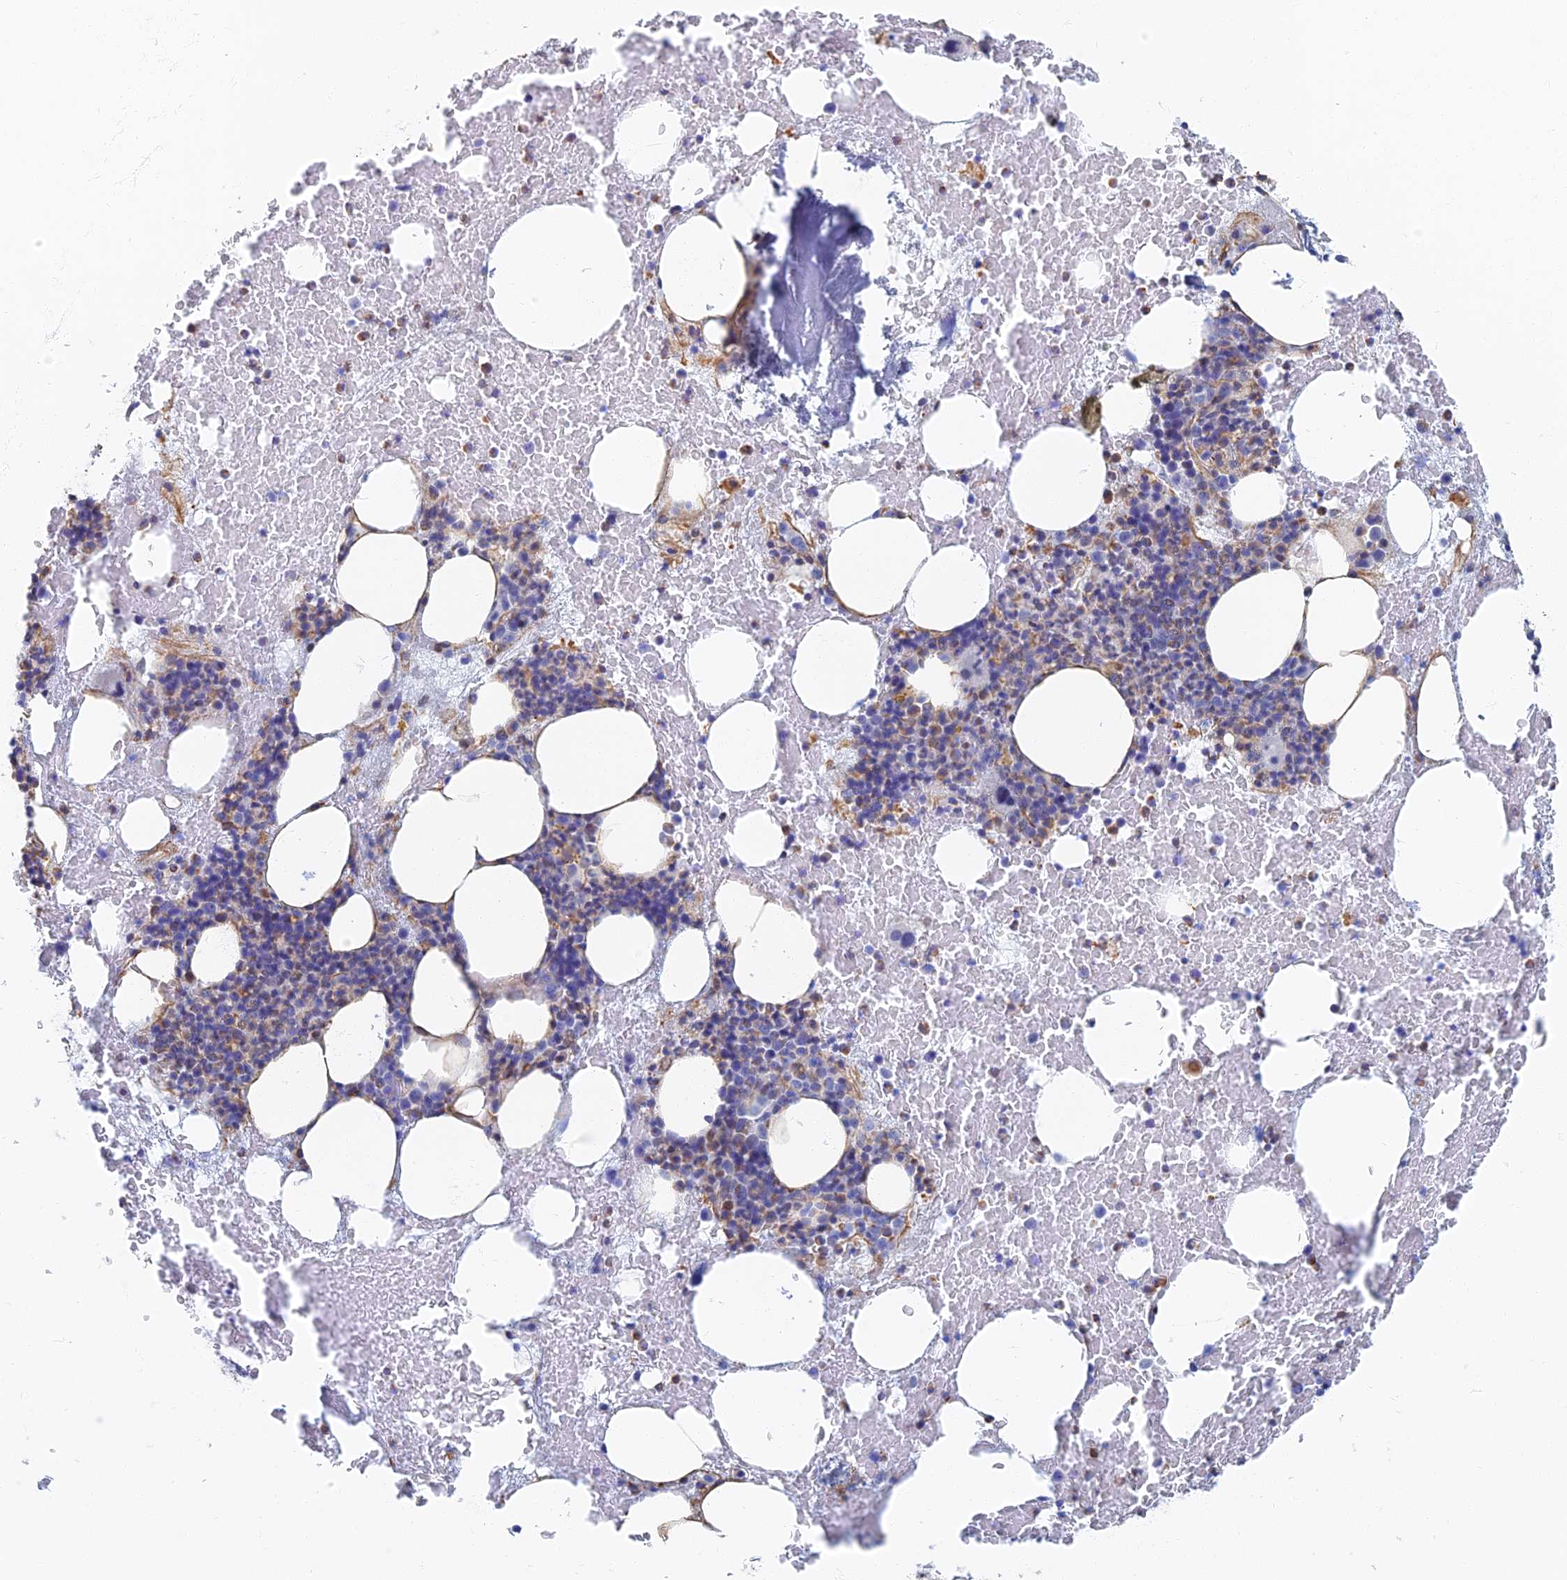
{"staining": {"intensity": "negative", "quantity": "none", "location": "none"}, "tissue": "bone marrow", "cell_type": "Hematopoietic cells", "image_type": "normal", "snomed": [{"axis": "morphology", "description": "Normal tissue, NOS"}, {"axis": "topography", "description": "Bone marrow"}], "caption": "Image shows no protein expression in hematopoietic cells of benign bone marrow. (DAB IHC visualized using brightfield microscopy, high magnification).", "gene": "RMC1", "patient": {"sex": "male", "age": 72}}